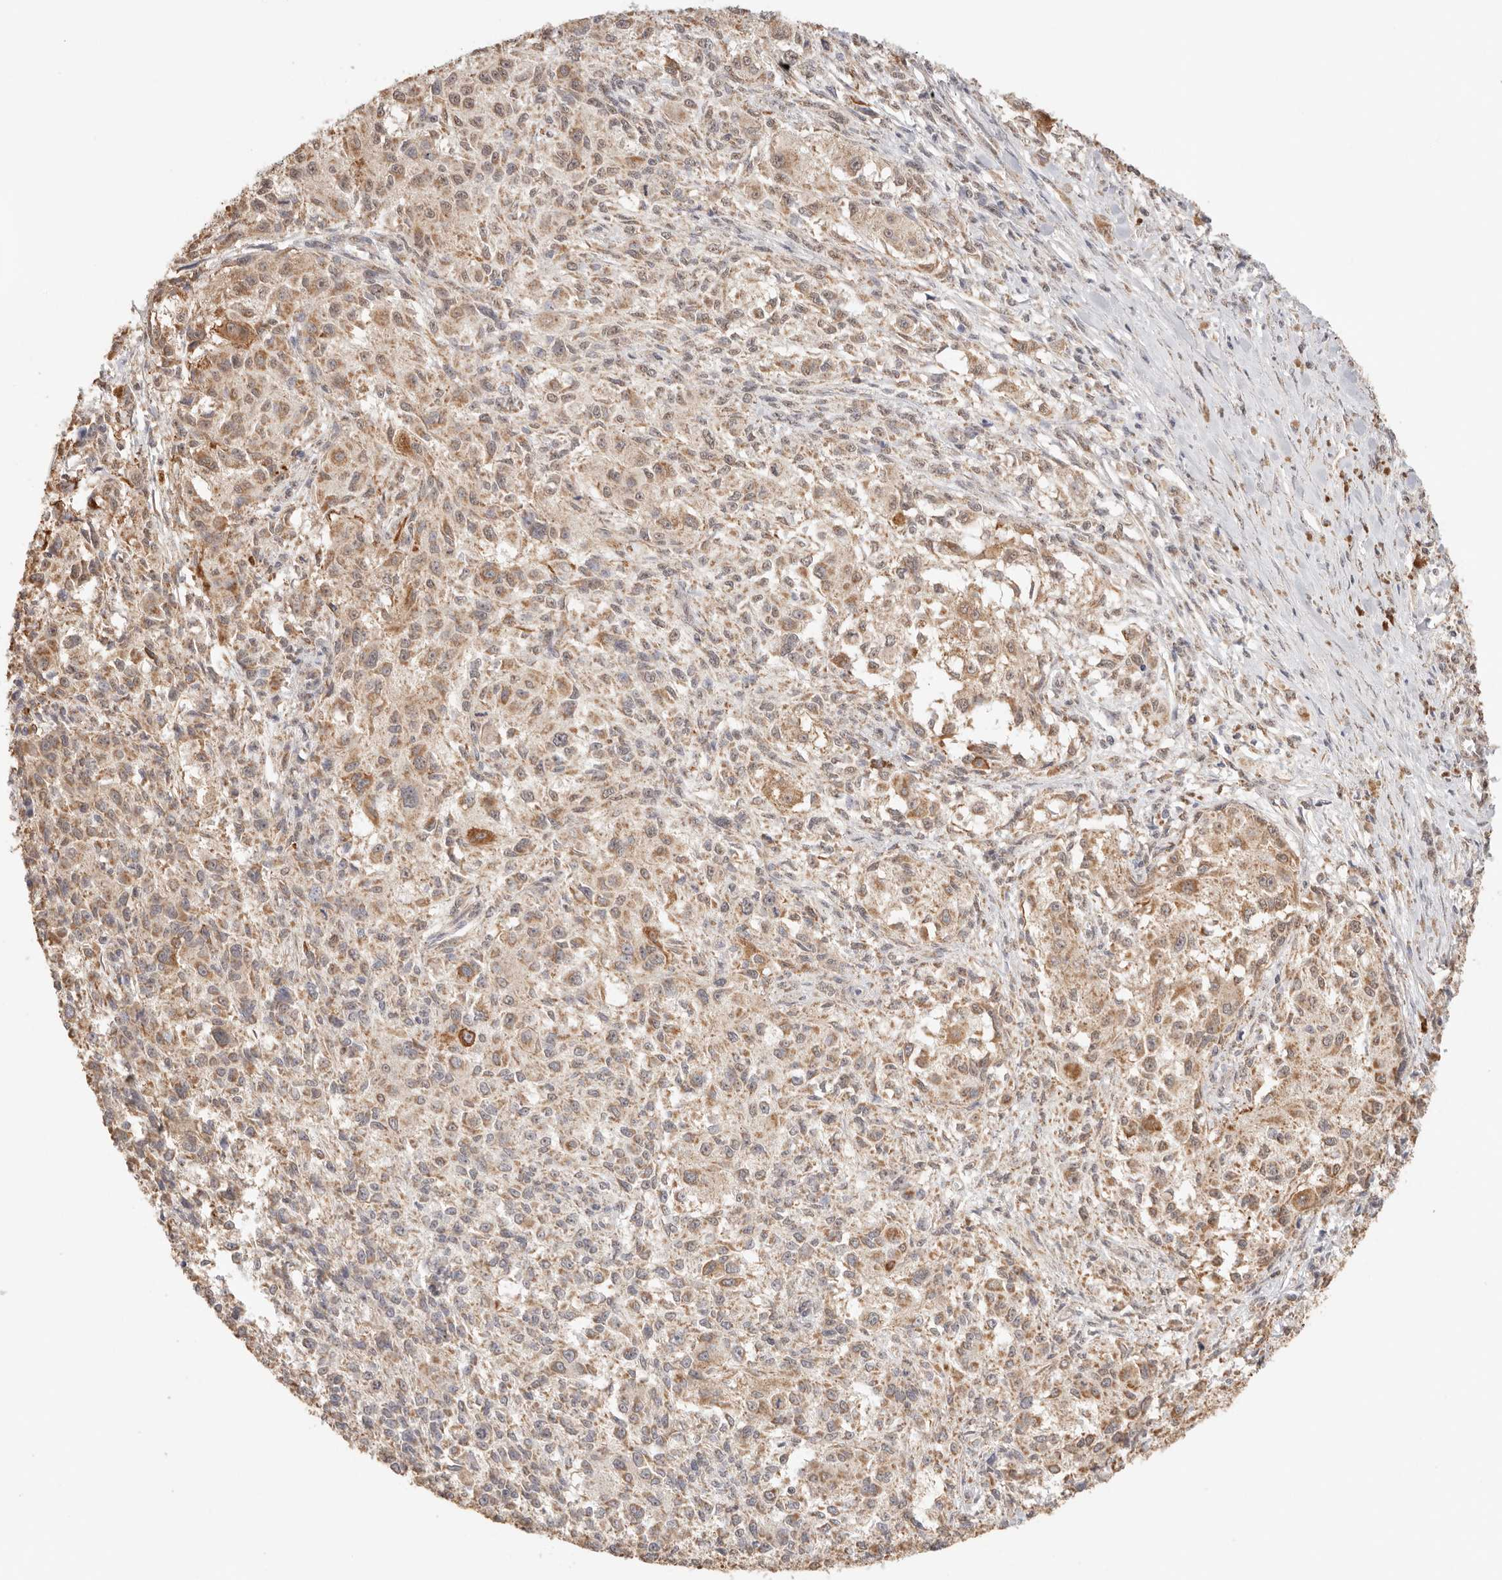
{"staining": {"intensity": "moderate", "quantity": ">75%", "location": "cytoplasmic/membranous"}, "tissue": "melanoma", "cell_type": "Tumor cells", "image_type": "cancer", "snomed": [{"axis": "morphology", "description": "Necrosis, NOS"}, {"axis": "morphology", "description": "Malignant melanoma, NOS"}, {"axis": "topography", "description": "Skin"}], "caption": "IHC photomicrograph of melanoma stained for a protein (brown), which demonstrates medium levels of moderate cytoplasmic/membranous positivity in approximately >75% of tumor cells.", "gene": "IL1R2", "patient": {"sex": "female", "age": 87}}